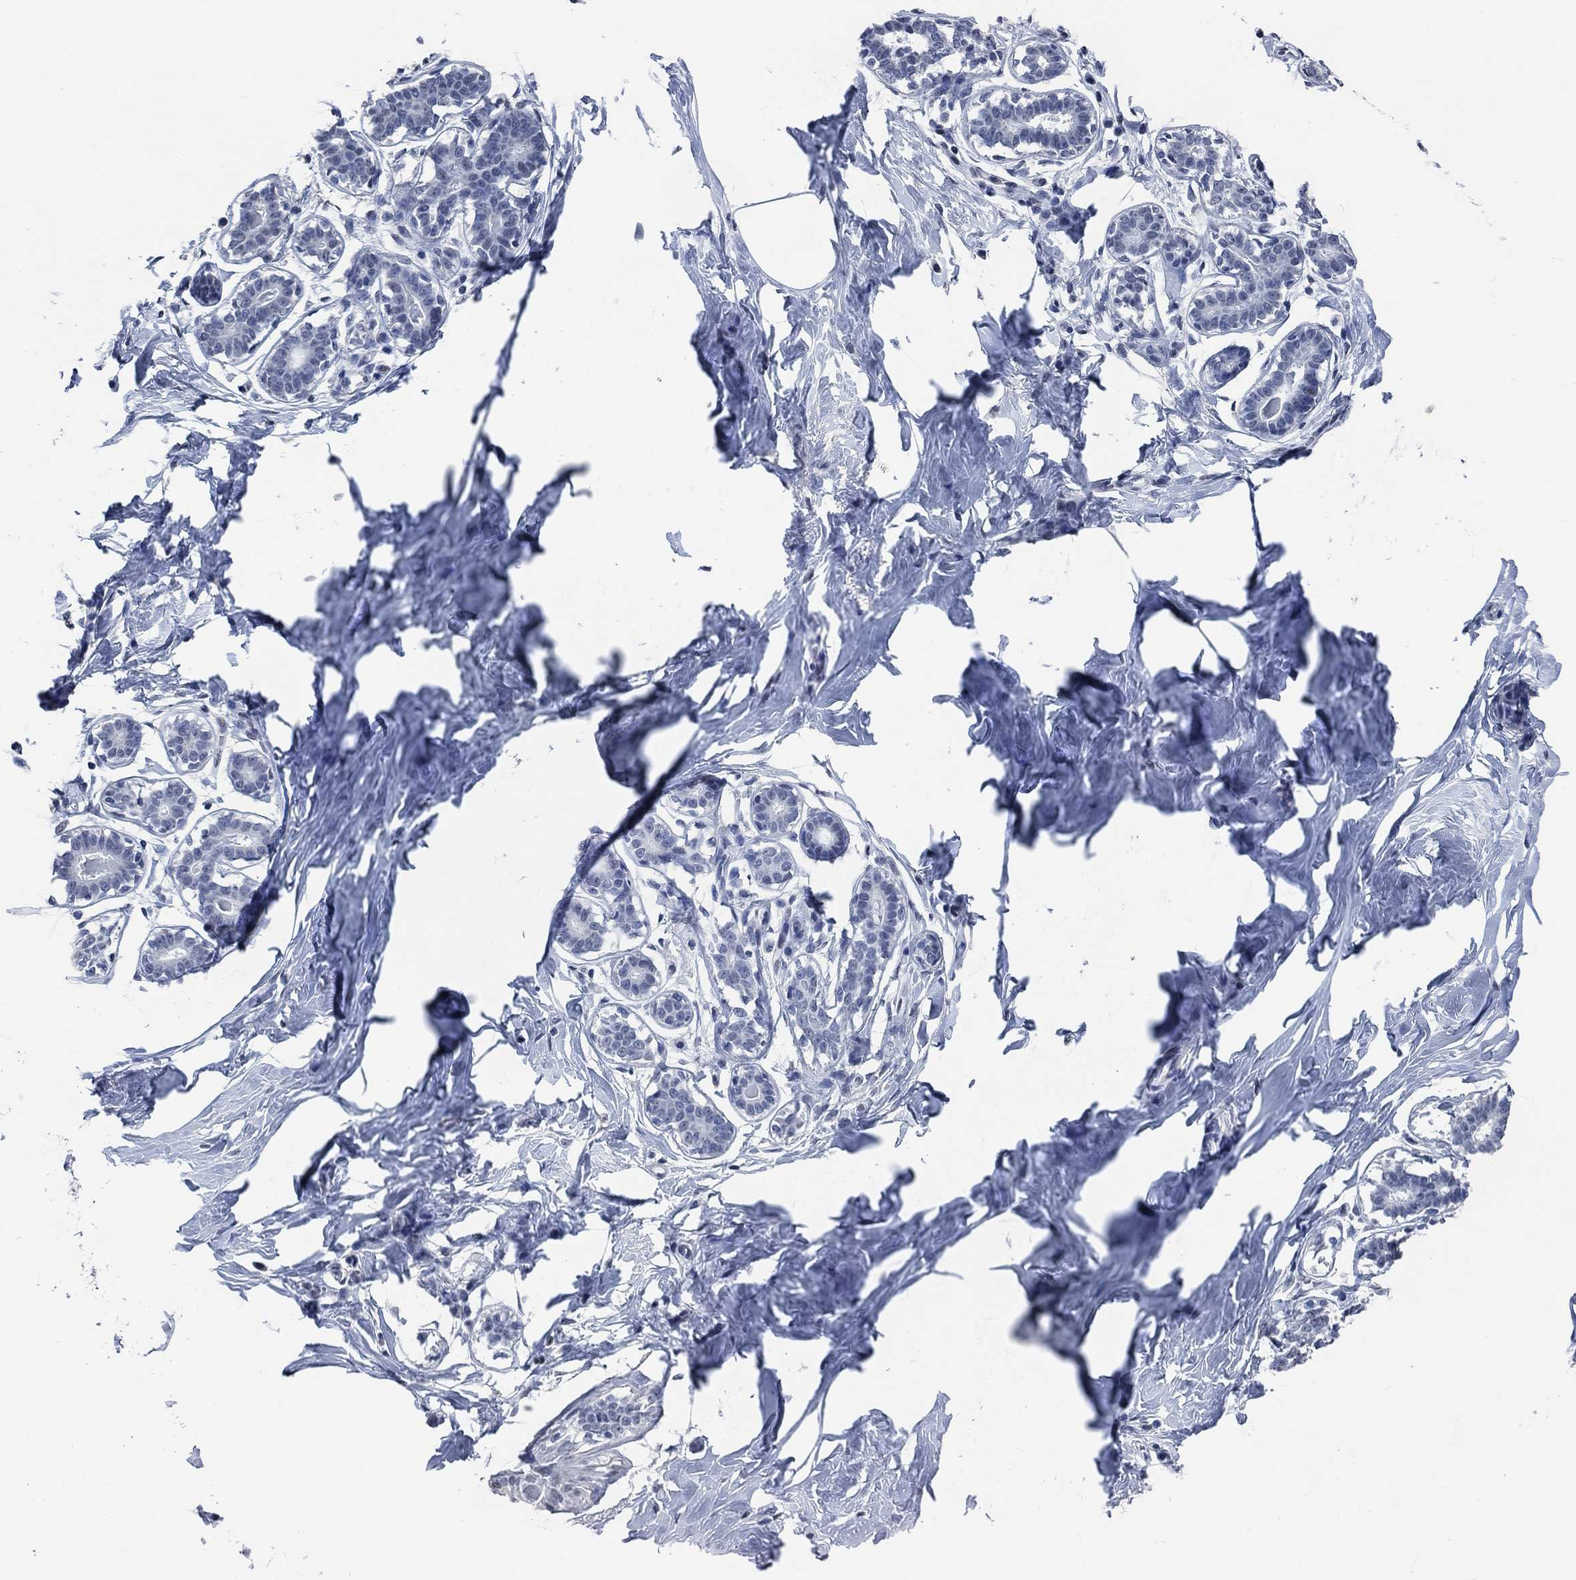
{"staining": {"intensity": "negative", "quantity": "none", "location": "none"}, "tissue": "breast", "cell_type": "Adipocytes", "image_type": "normal", "snomed": [{"axis": "morphology", "description": "Normal tissue, NOS"}, {"axis": "morphology", "description": "Lobular carcinoma, in situ"}, {"axis": "topography", "description": "Breast"}], "caption": "DAB immunohistochemical staining of normal human breast exhibits no significant expression in adipocytes. Brightfield microscopy of immunohistochemistry stained with DAB (brown) and hematoxylin (blue), captured at high magnification.", "gene": "OBSCN", "patient": {"sex": "female", "age": 35}}